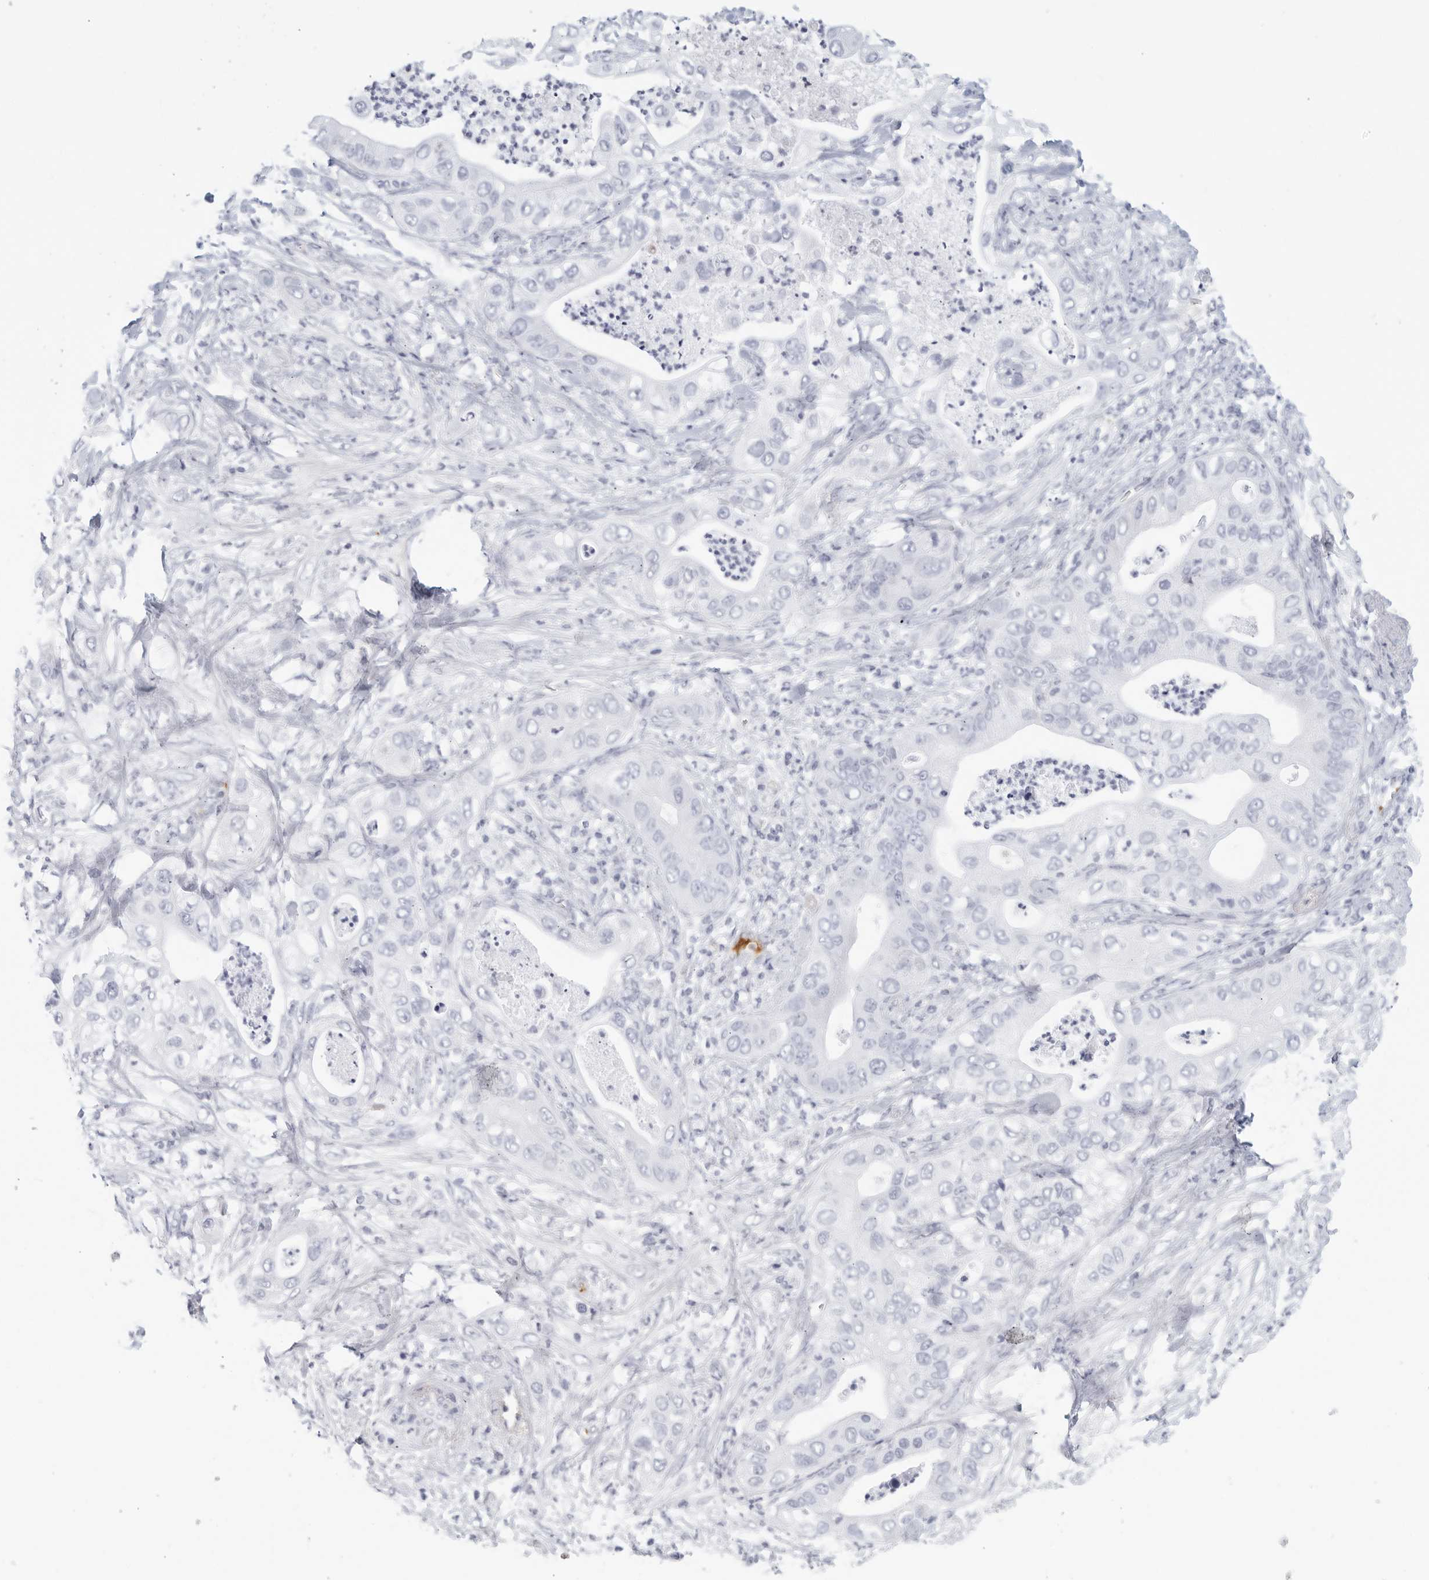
{"staining": {"intensity": "negative", "quantity": "none", "location": "none"}, "tissue": "pancreatic cancer", "cell_type": "Tumor cells", "image_type": "cancer", "snomed": [{"axis": "morphology", "description": "Adenocarcinoma, NOS"}, {"axis": "topography", "description": "Pancreas"}], "caption": "Immunohistochemical staining of pancreatic cancer (adenocarcinoma) exhibits no significant staining in tumor cells.", "gene": "FGG", "patient": {"sex": "female", "age": 78}}